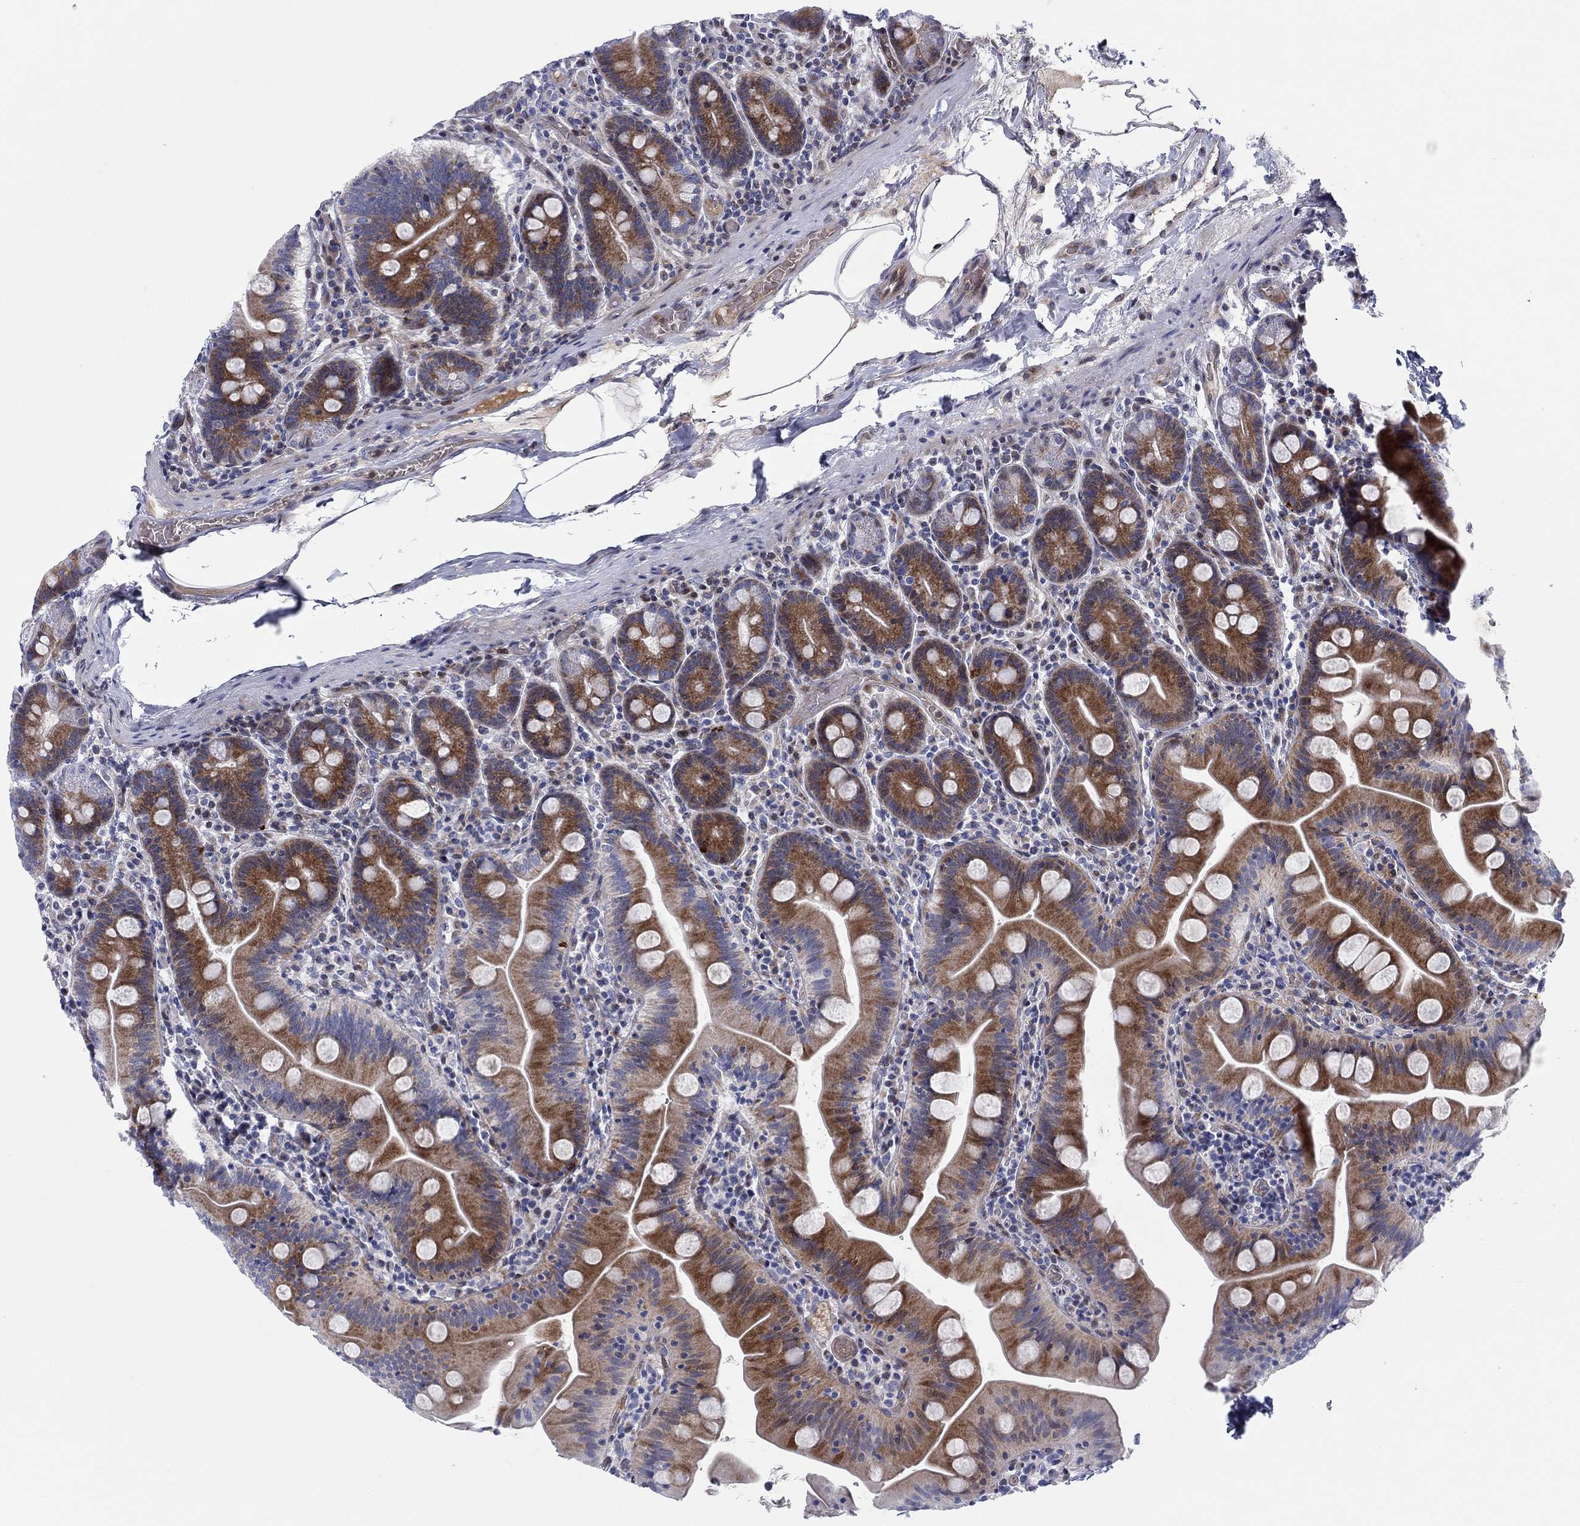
{"staining": {"intensity": "strong", "quantity": "25%-75%", "location": "cytoplasmic/membranous"}, "tissue": "small intestine", "cell_type": "Glandular cells", "image_type": "normal", "snomed": [{"axis": "morphology", "description": "Normal tissue, NOS"}, {"axis": "topography", "description": "Small intestine"}], "caption": "Glandular cells show strong cytoplasmic/membranous staining in about 25%-75% of cells in normal small intestine.", "gene": "ARHGAP36", "patient": {"sex": "male", "age": 37}}